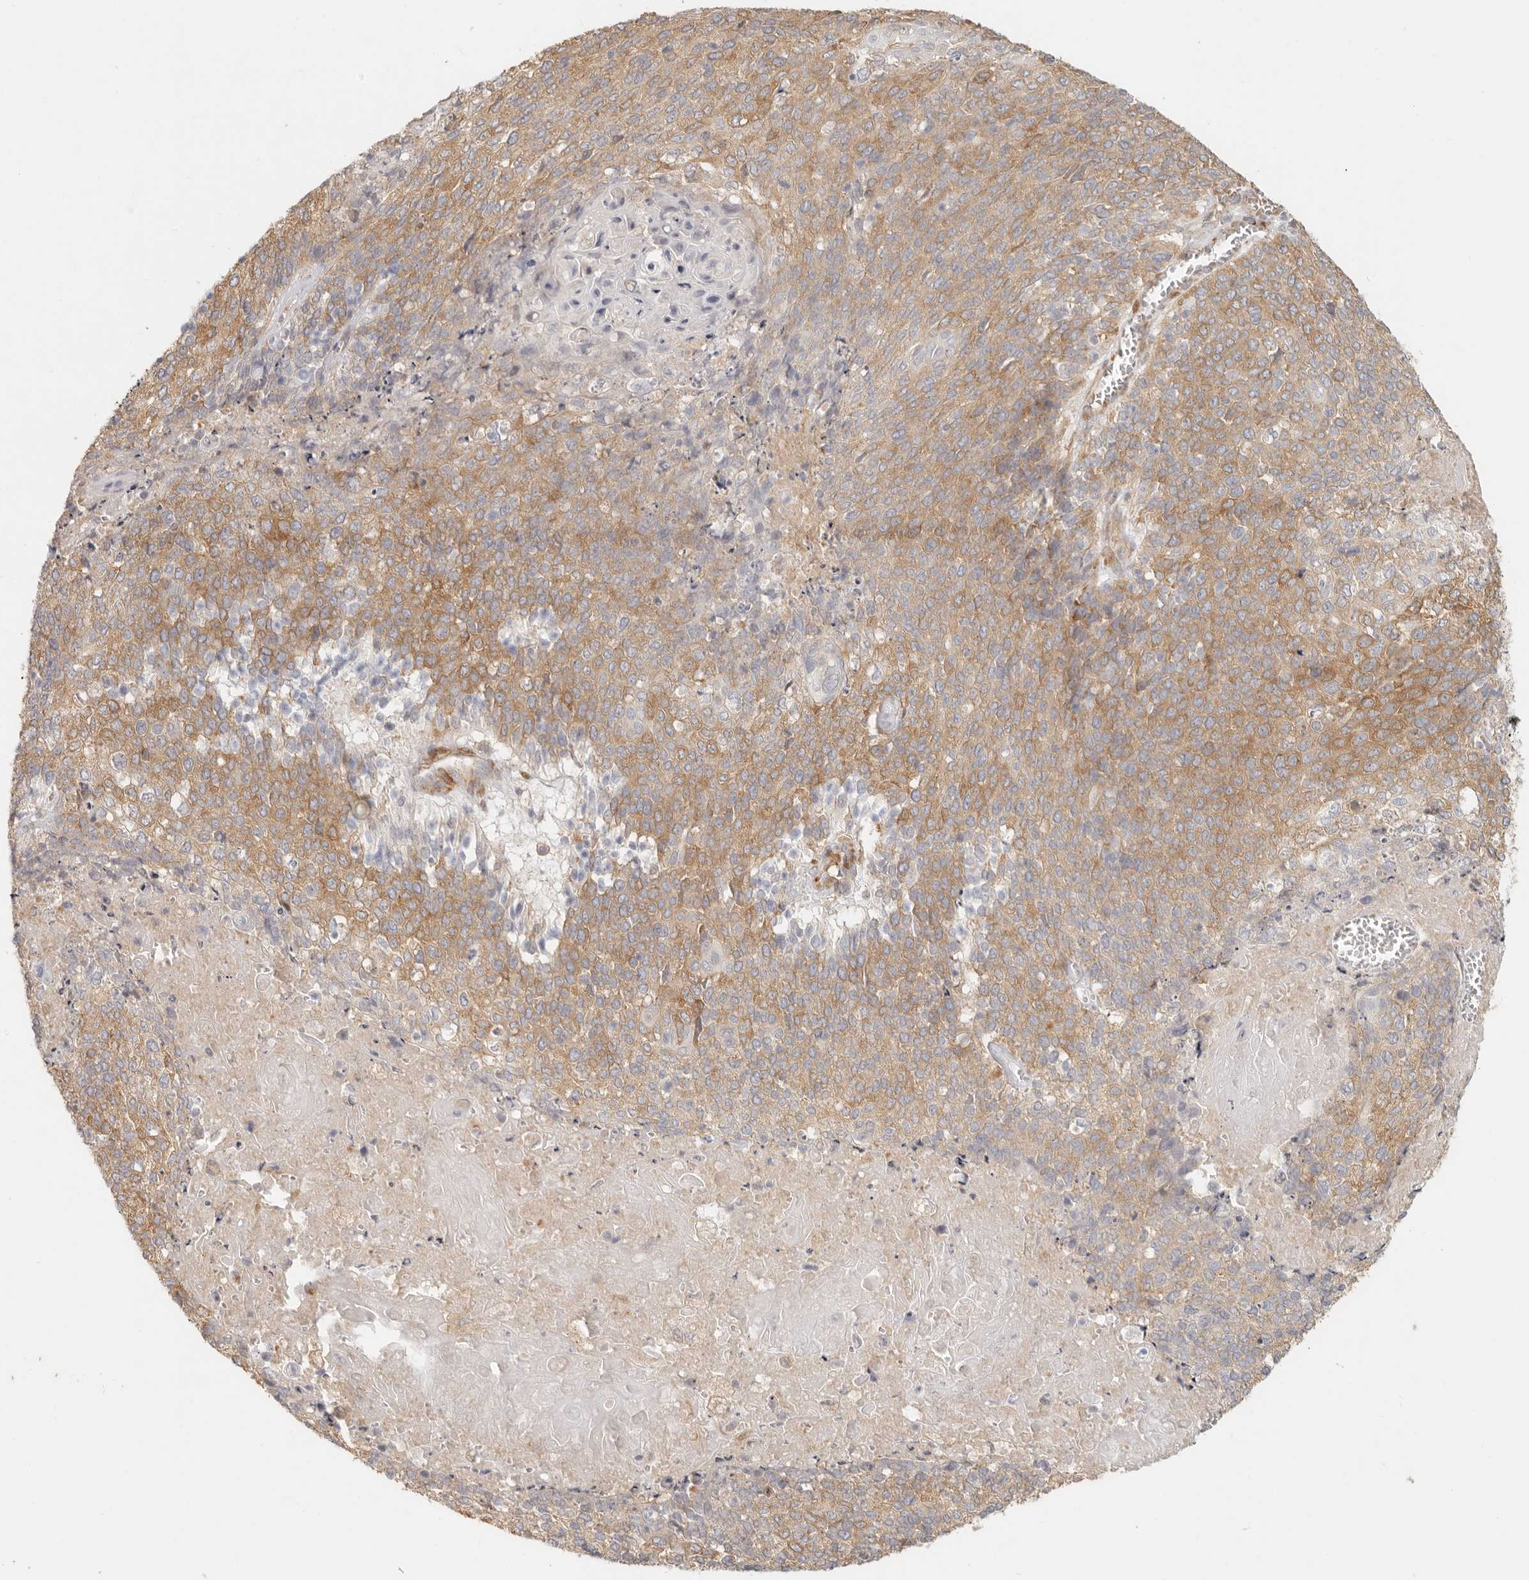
{"staining": {"intensity": "moderate", "quantity": ">75%", "location": "cytoplasmic/membranous"}, "tissue": "cervical cancer", "cell_type": "Tumor cells", "image_type": "cancer", "snomed": [{"axis": "morphology", "description": "Squamous cell carcinoma, NOS"}, {"axis": "topography", "description": "Cervix"}], "caption": "Cervical cancer (squamous cell carcinoma) stained with DAB immunohistochemistry reveals medium levels of moderate cytoplasmic/membranous staining in approximately >75% of tumor cells.", "gene": "PABPC4", "patient": {"sex": "female", "age": 39}}